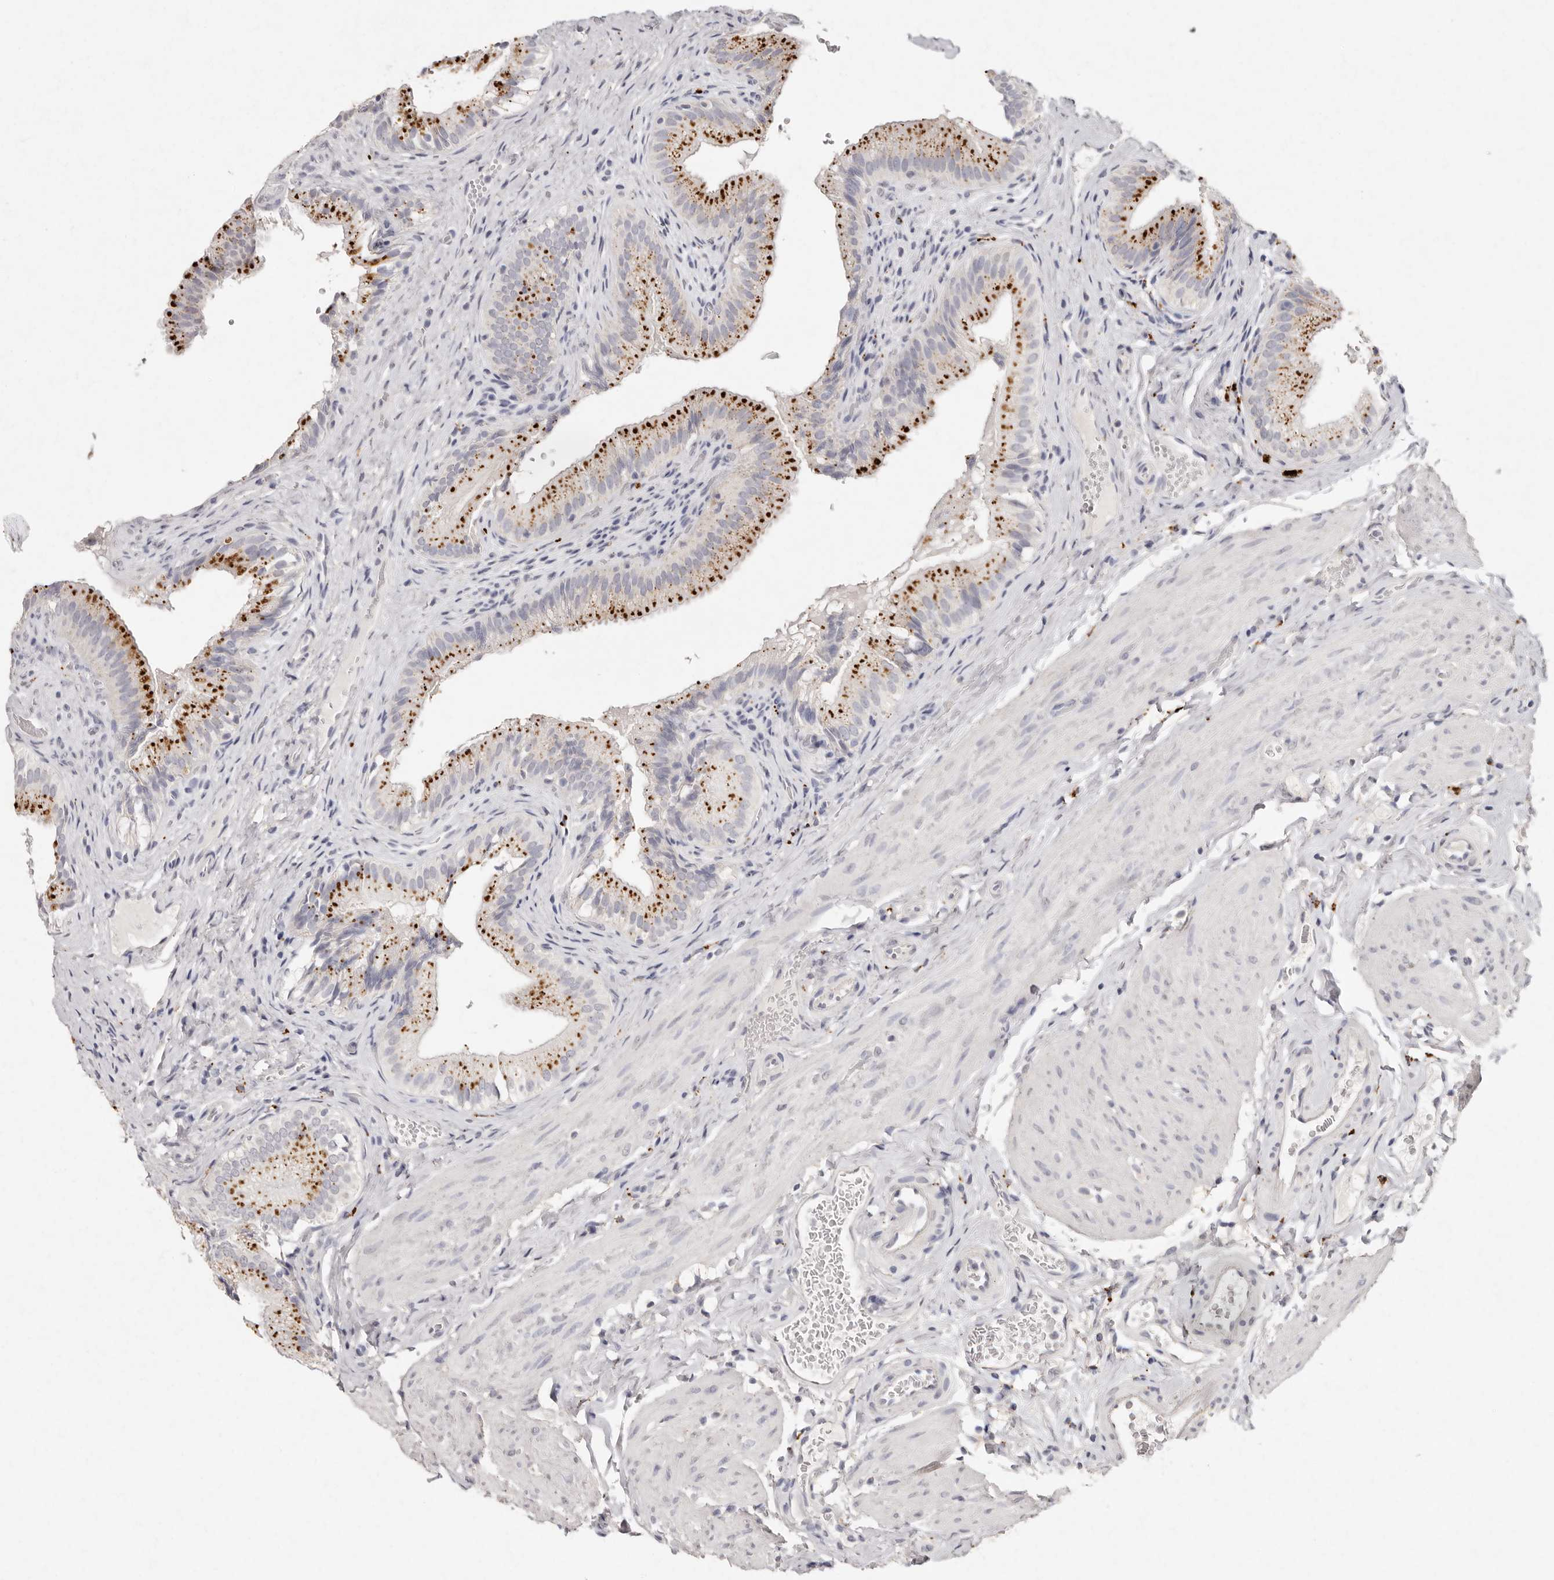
{"staining": {"intensity": "strong", "quantity": ">75%", "location": "cytoplasmic/membranous"}, "tissue": "gallbladder", "cell_type": "Glandular cells", "image_type": "normal", "snomed": [{"axis": "morphology", "description": "Normal tissue, NOS"}, {"axis": "topography", "description": "Gallbladder"}], "caption": "Glandular cells show strong cytoplasmic/membranous staining in approximately >75% of cells in normal gallbladder.", "gene": "FAM185A", "patient": {"sex": "female", "age": 30}}